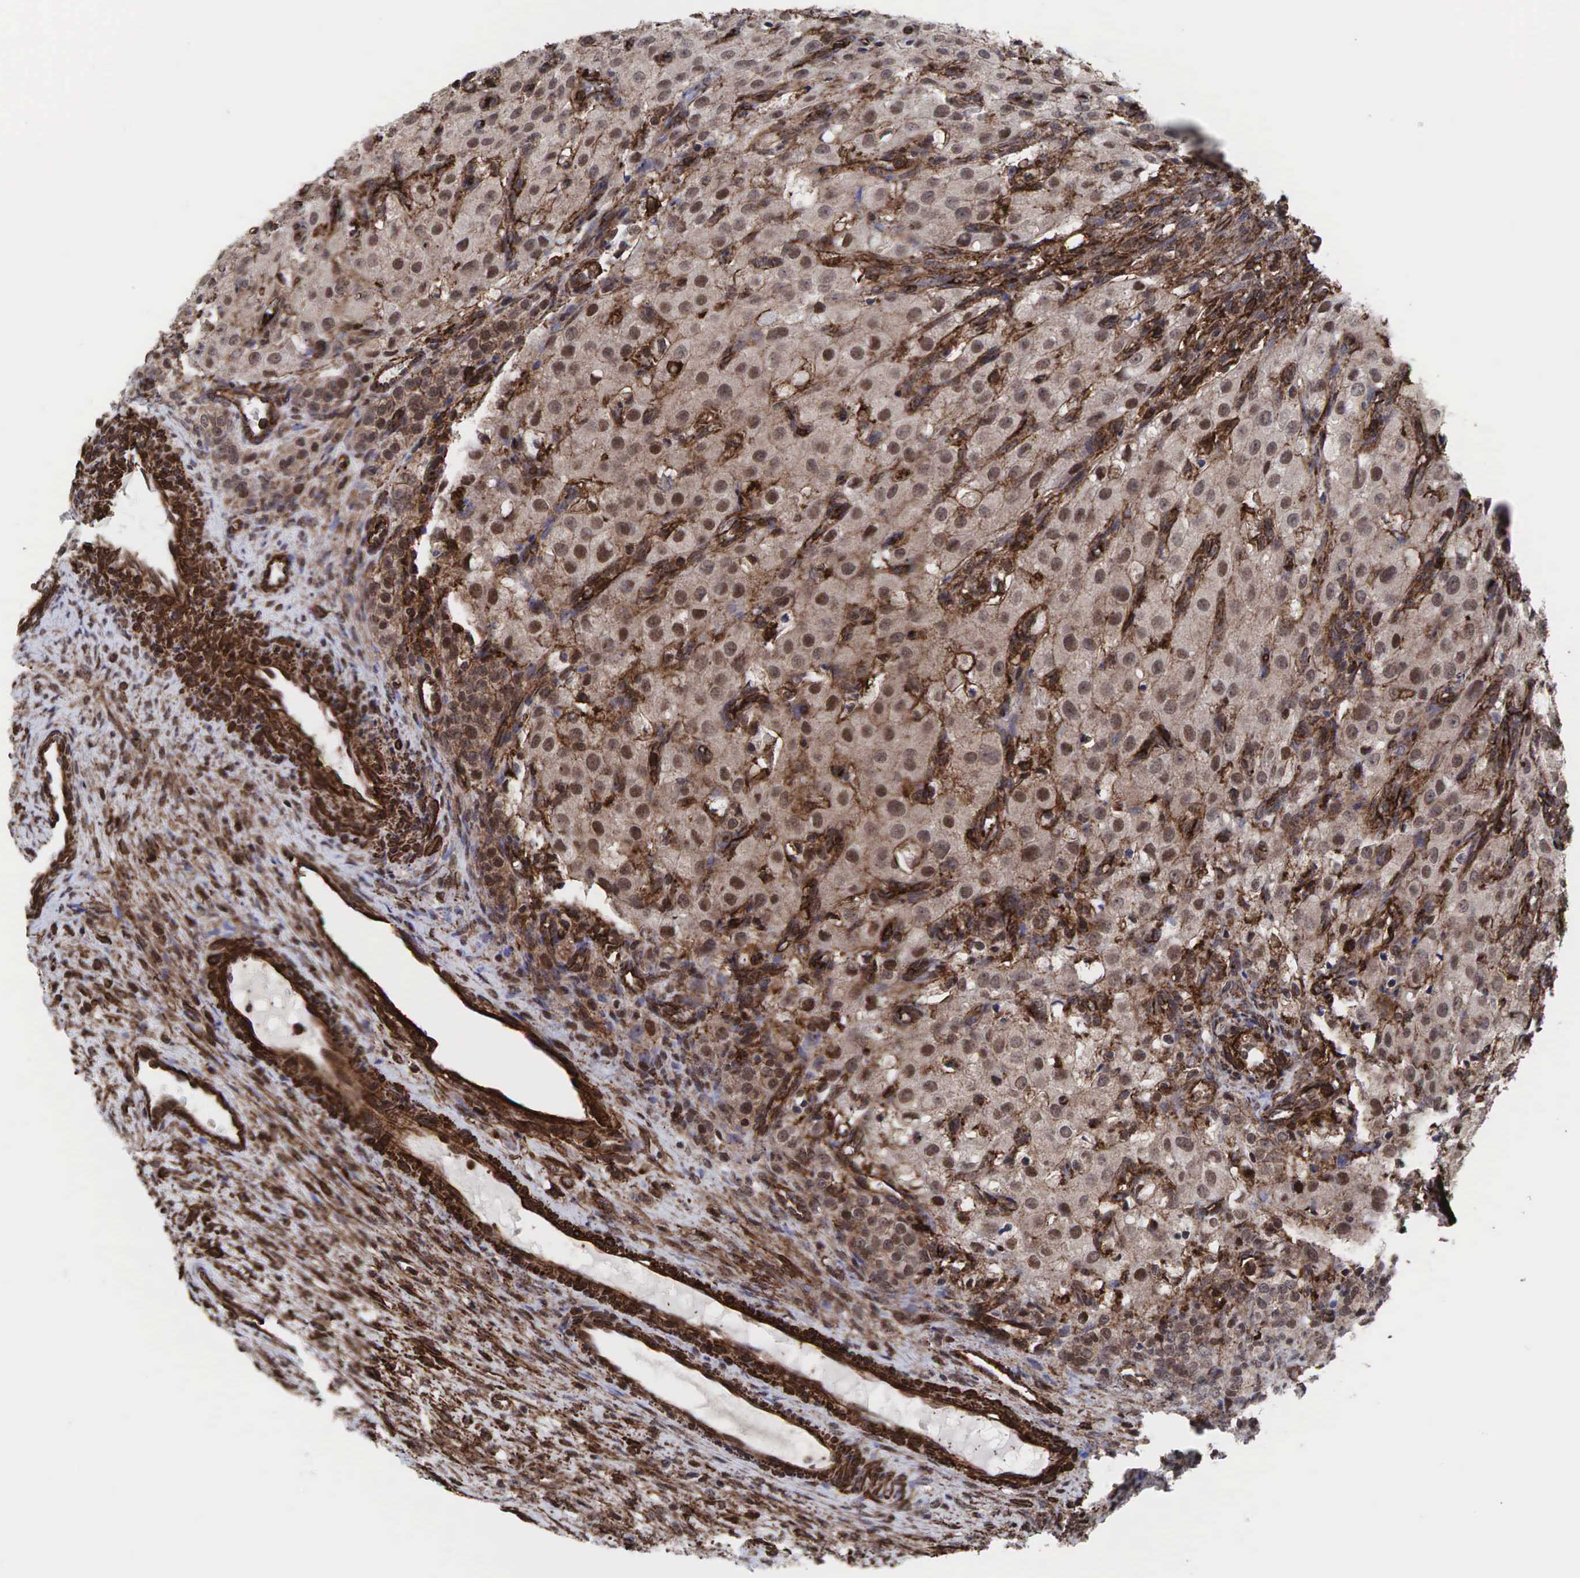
{"staining": {"intensity": "moderate", "quantity": ">75%", "location": "cytoplasmic/membranous"}, "tissue": "ovary", "cell_type": "Ovarian stroma cells", "image_type": "normal", "snomed": [{"axis": "morphology", "description": "Normal tissue, NOS"}, {"axis": "topography", "description": "Ovary"}], "caption": "Protein expression analysis of unremarkable ovary demonstrates moderate cytoplasmic/membranous expression in approximately >75% of ovarian stroma cells.", "gene": "GPRASP1", "patient": {"sex": "female", "age": 32}}